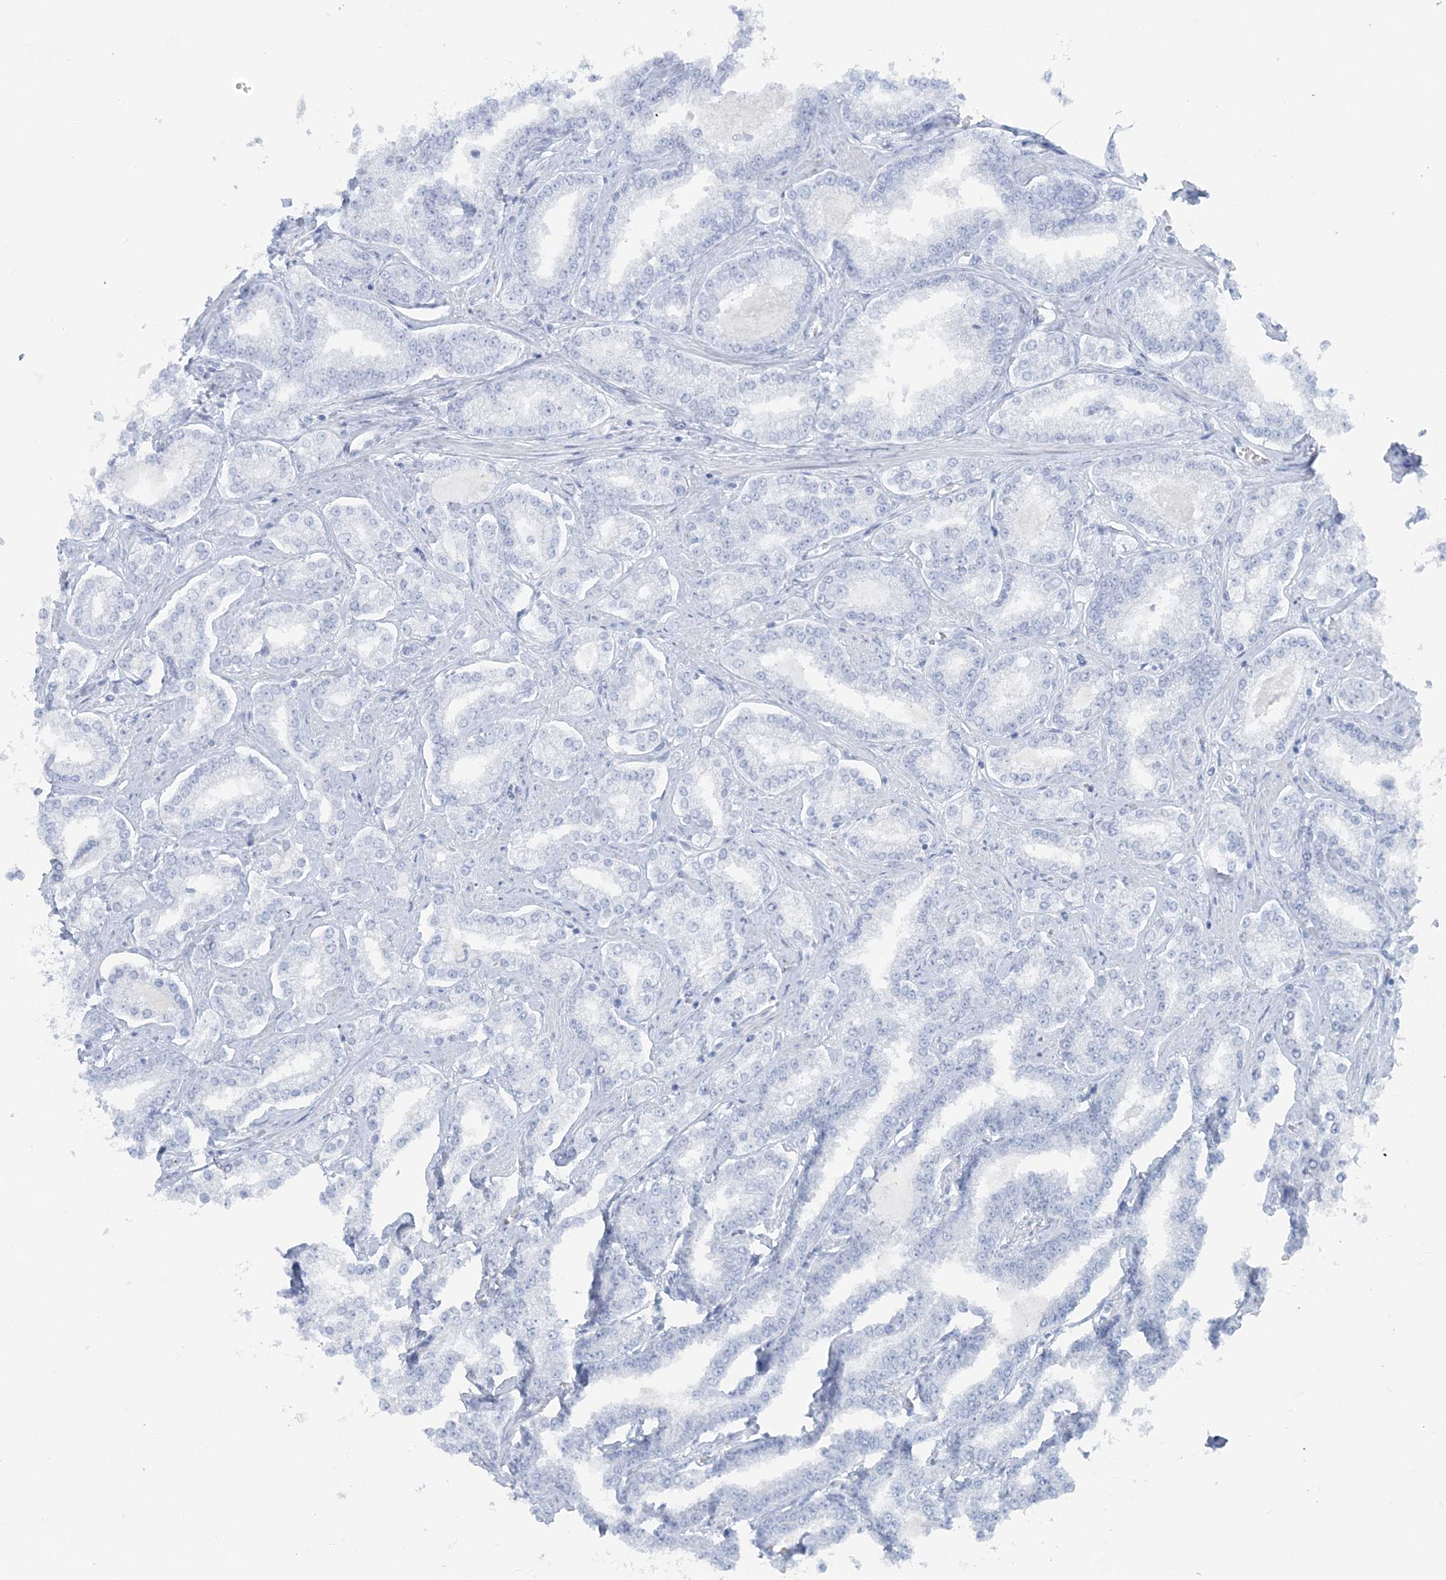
{"staining": {"intensity": "negative", "quantity": "none", "location": "none"}, "tissue": "prostate cancer", "cell_type": "Tumor cells", "image_type": "cancer", "snomed": [{"axis": "morphology", "description": "Normal tissue, NOS"}, {"axis": "morphology", "description": "Adenocarcinoma, High grade"}, {"axis": "topography", "description": "Prostate"}], "caption": "IHC of prostate cancer shows no staining in tumor cells. The staining was performed using DAB (3,3'-diaminobenzidine) to visualize the protein expression in brown, while the nuclei were stained in blue with hematoxylin (Magnification: 20x).", "gene": "ATP11A", "patient": {"sex": "male", "age": 83}}